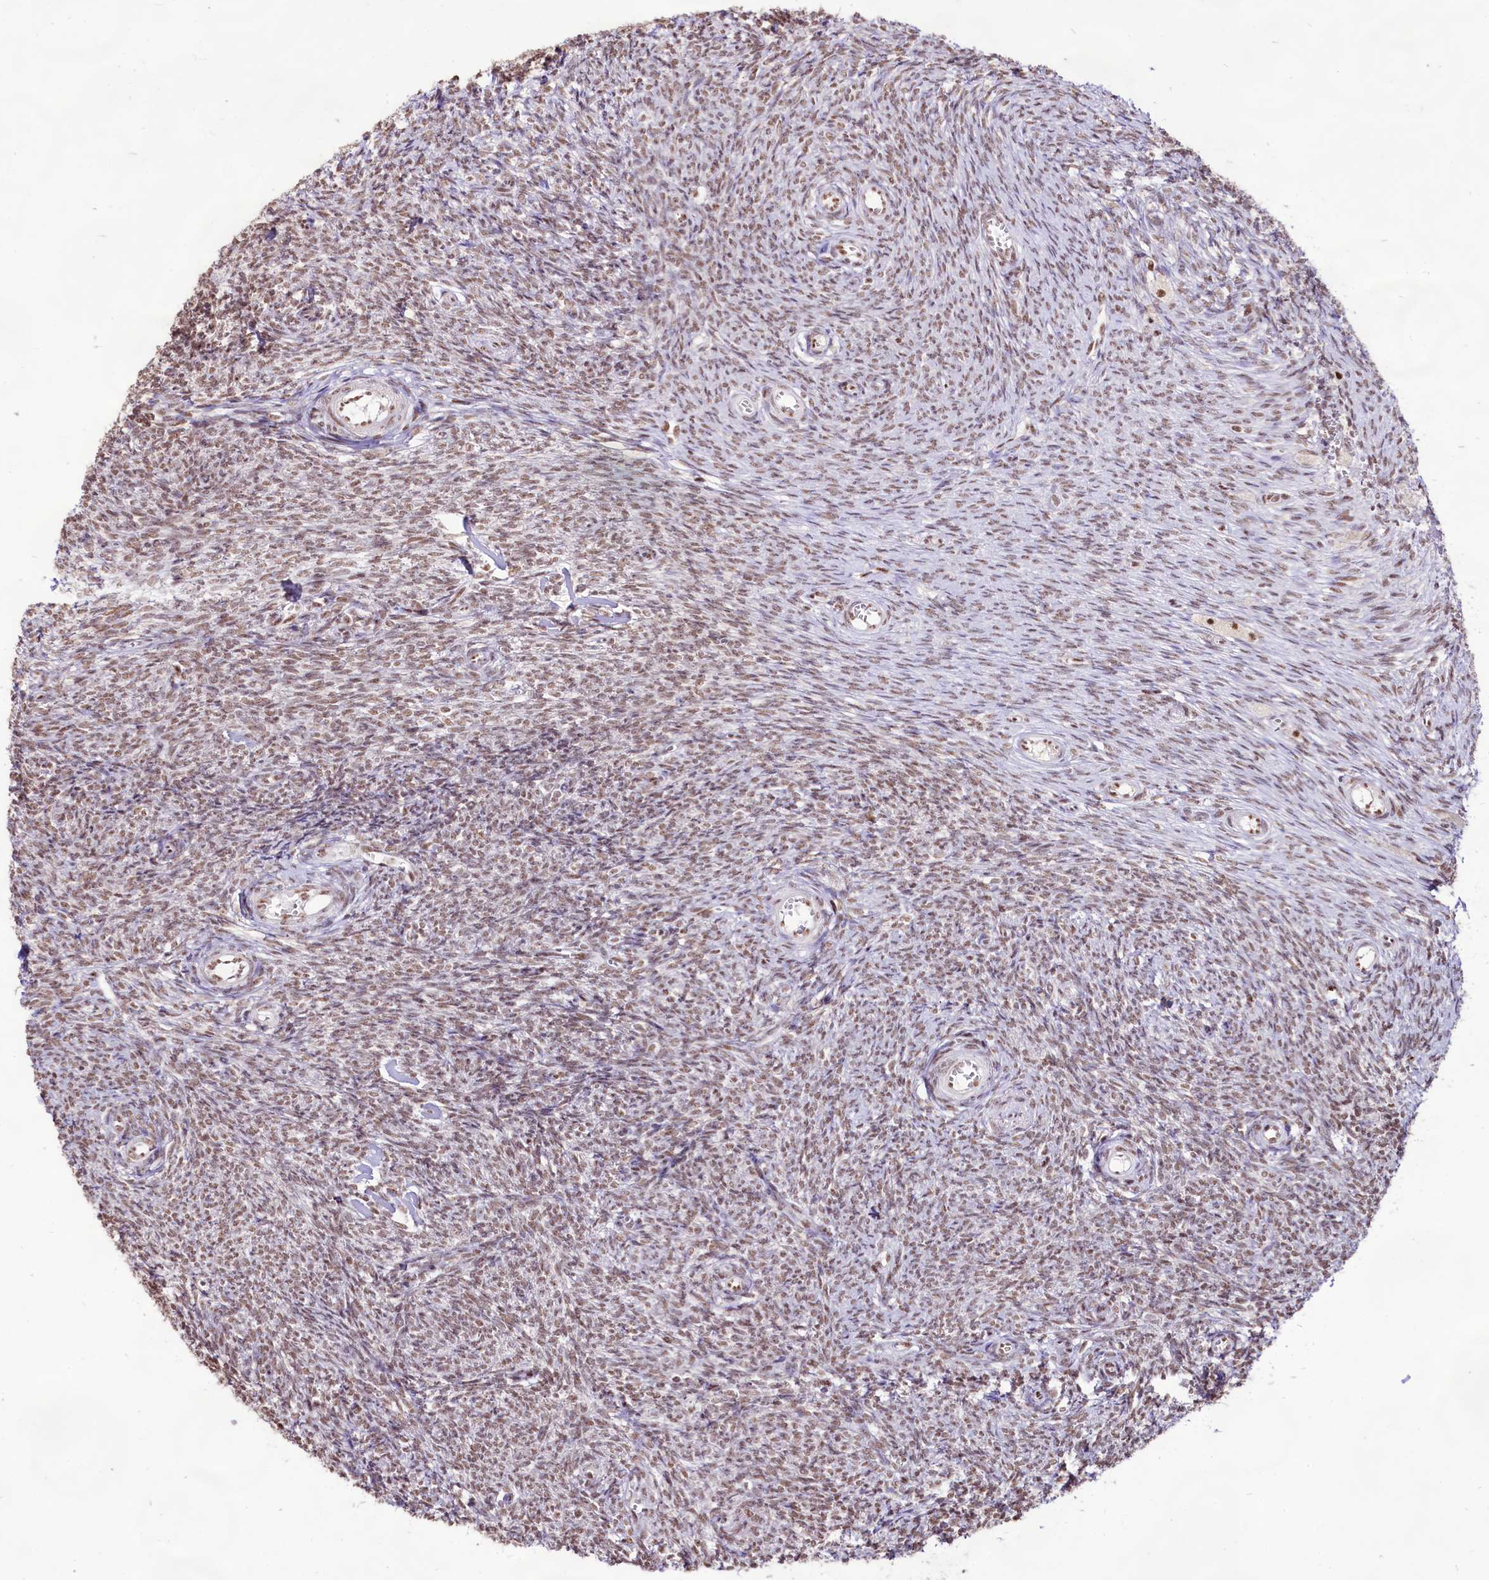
{"staining": {"intensity": "moderate", "quantity": ">75%", "location": "nuclear"}, "tissue": "ovary", "cell_type": "Ovarian stroma cells", "image_type": "normal", "snomed": [{"axis": "morphology", "description": "Normal tissue, NOS"}, {"axis": "topography", "description": "Ovary"}], "caption": "An immunohistochemistry micrograph of benign tissue is shown. Protein staining in brown highlights moderate nuclear positivity in ovary within ovarian stroma cells. Nuclei are stained in blue.", "gene": "HIRA", "patient": {"sex": "female", "age": 44}}